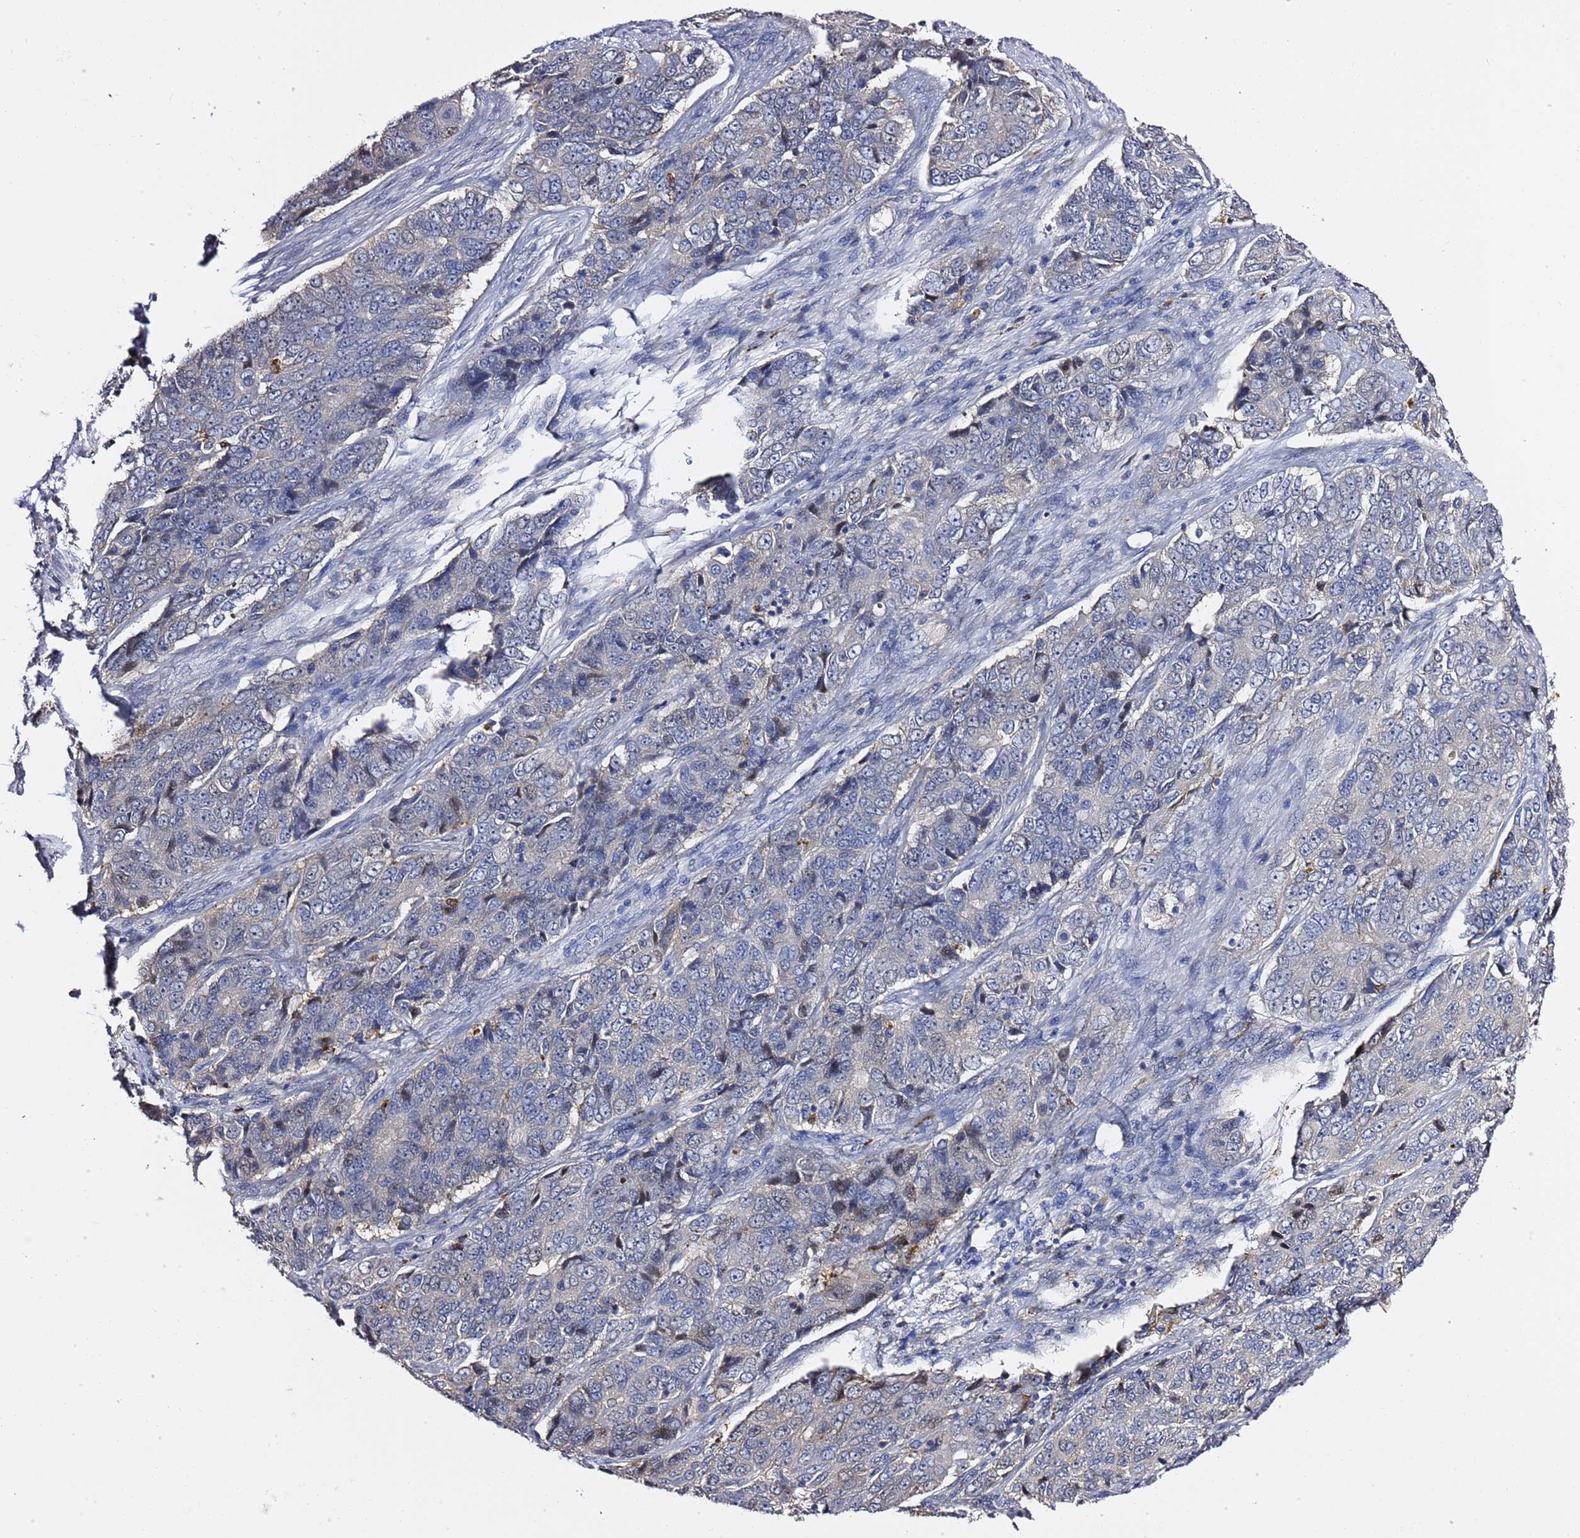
{"staining": {"intensity": "negative", "quantity": "none", "location": "none"}, "tissue": "ovarian cancer", "cell_type": "Tumor cells", "image_type": "cancer", "snomed": [{"axis": "morphology", "description": "Carcinoma, endometroid"}, {"axis": "topography", "description": "Ovary"}], "caption": "The micrograph shows no significant staining in tumor cells of ovarian endometroid carcinoma.", "gene": "NAT2", "patient": {"sex": "female", "age": 51}}